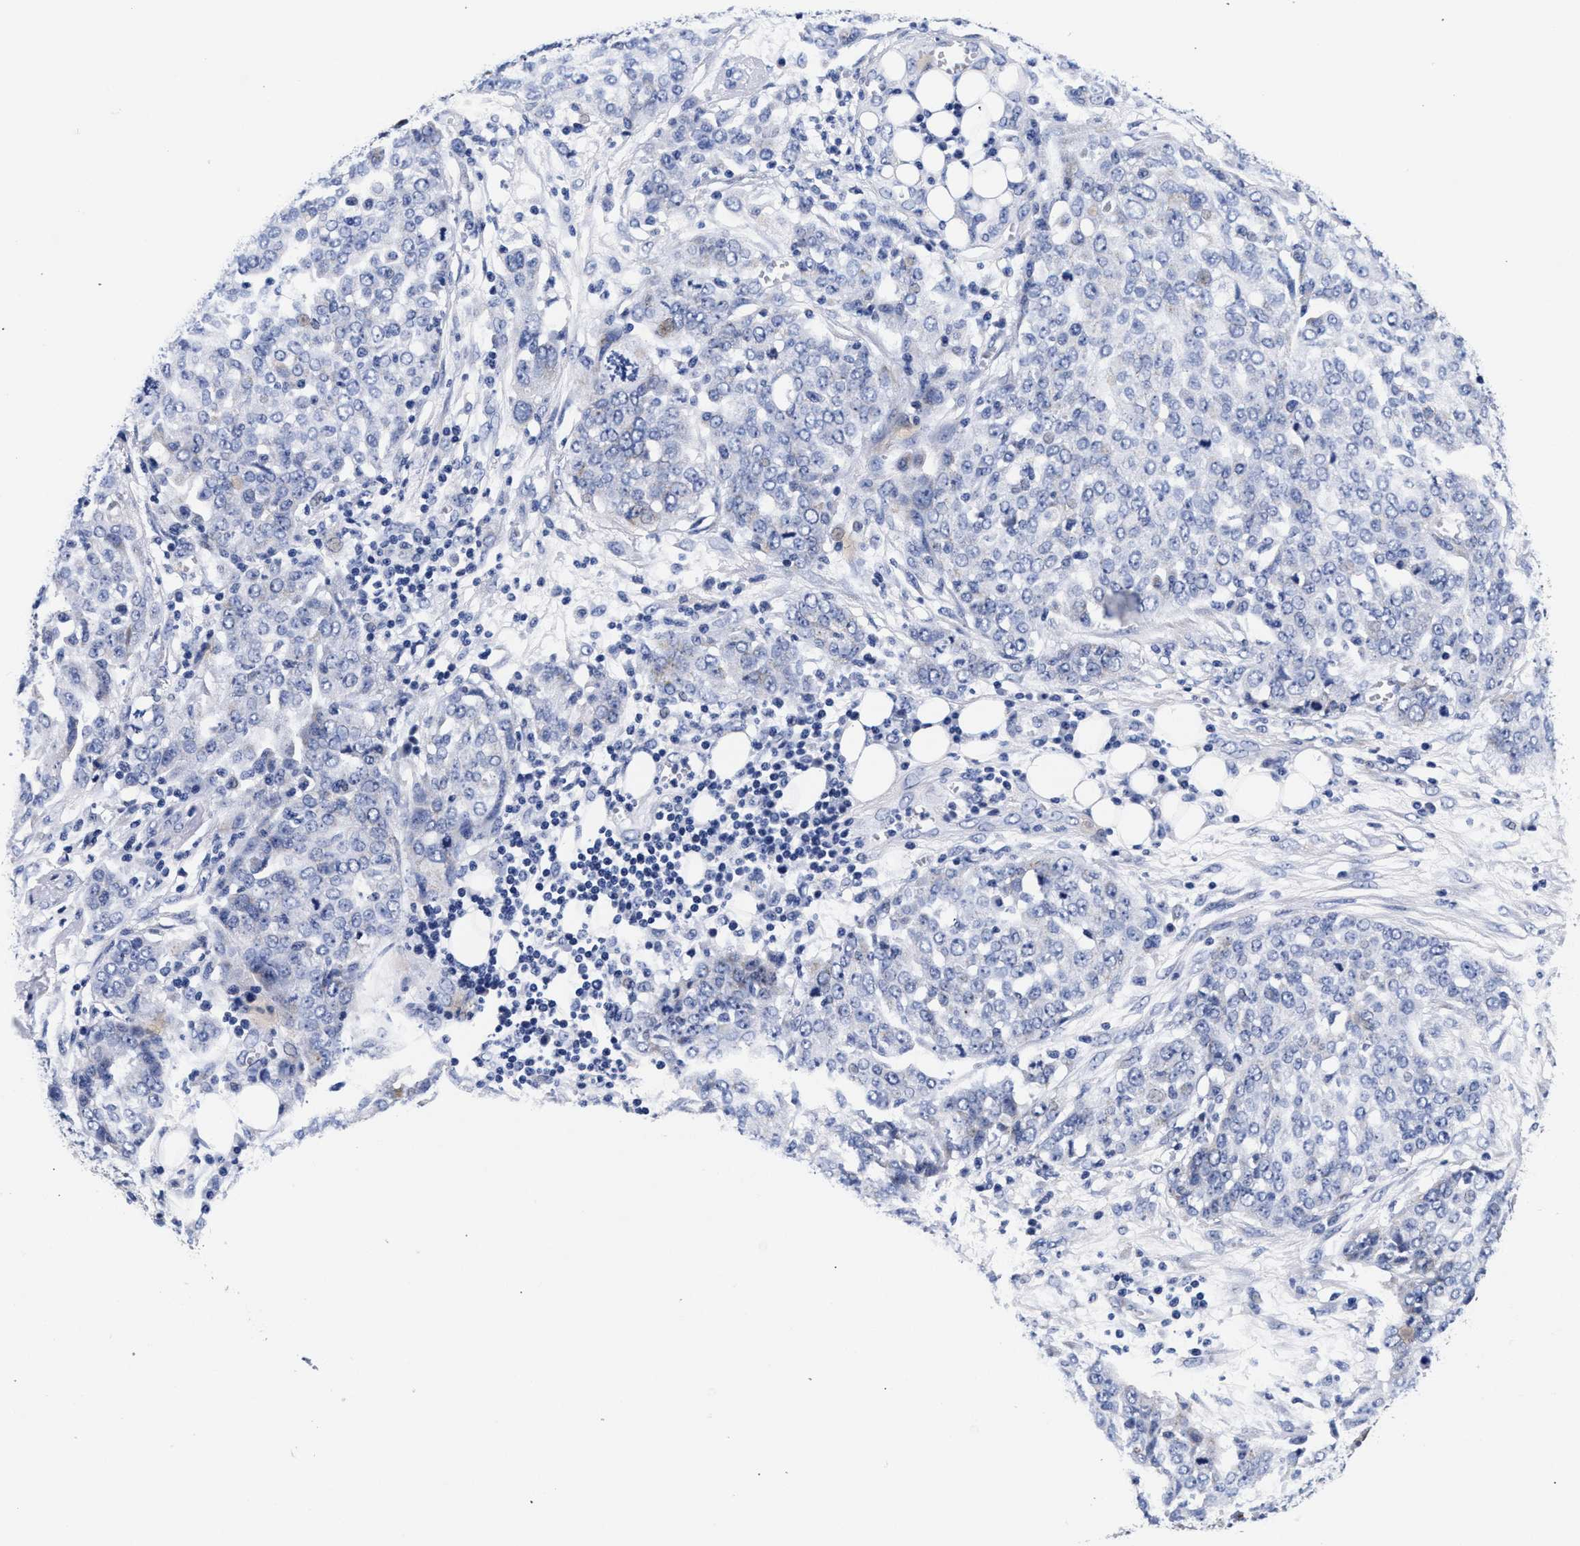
{"staining": {"intensity": "negative", "quantity": "none", "location": "none"}, "tissue": "ovarian cancer", "cell_type": "Tumor cells", "image_type": "cancer", "snomed": [{"axis": "morphology", "description": "Cystadenocarcinoma, serous, NOS"}, {"axis": "topography", "description": "Soft tissue"}, {"axis": "topography", "description": "Ovary"}], "caption": "Protein analysis of ovarian serous cystadenocarcinoma reveals no significant staining in tumor cells.", "gene": "RAB3B", "patient": {"sex": "female", "age": 57}}